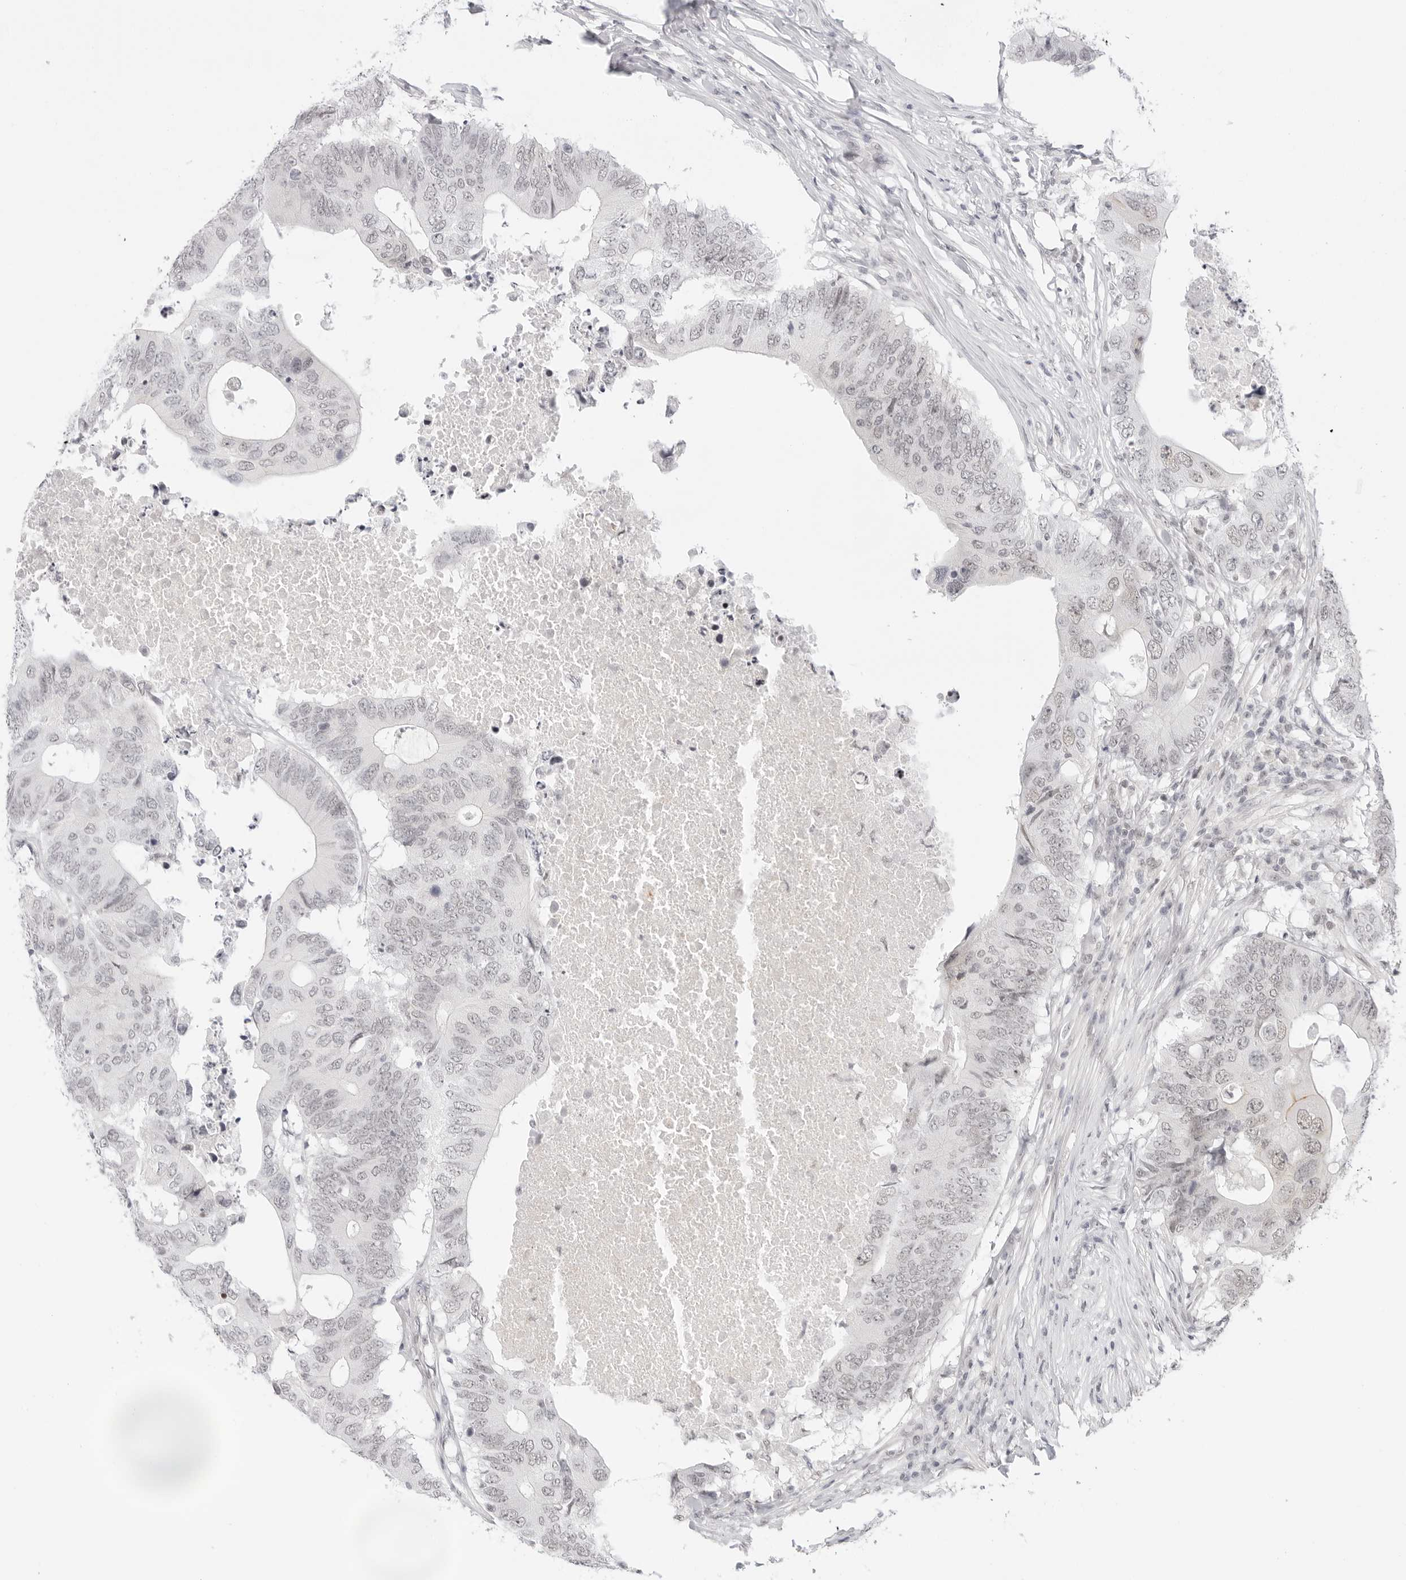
{"staining": {"intensity": "negative", "quantity": "none", "location": "none"}, "tissue": "colorectal cancer", "cell_type": "Tumor cells", "image_type": "cancer", "snomed": [{"axis": "morphology", "description": "Adenocarcinoma, NOS"}, {"axis": "topography", "description": "Colon"}], "caption": "This photomicrograph is of colorectal cancer stained with IHC to label a protein in brown with the nuclei are counter-stained blue. There is no expression in tumor cells.", "gene": "TCIM", "patient": {"sex": "male", "age": 71}}